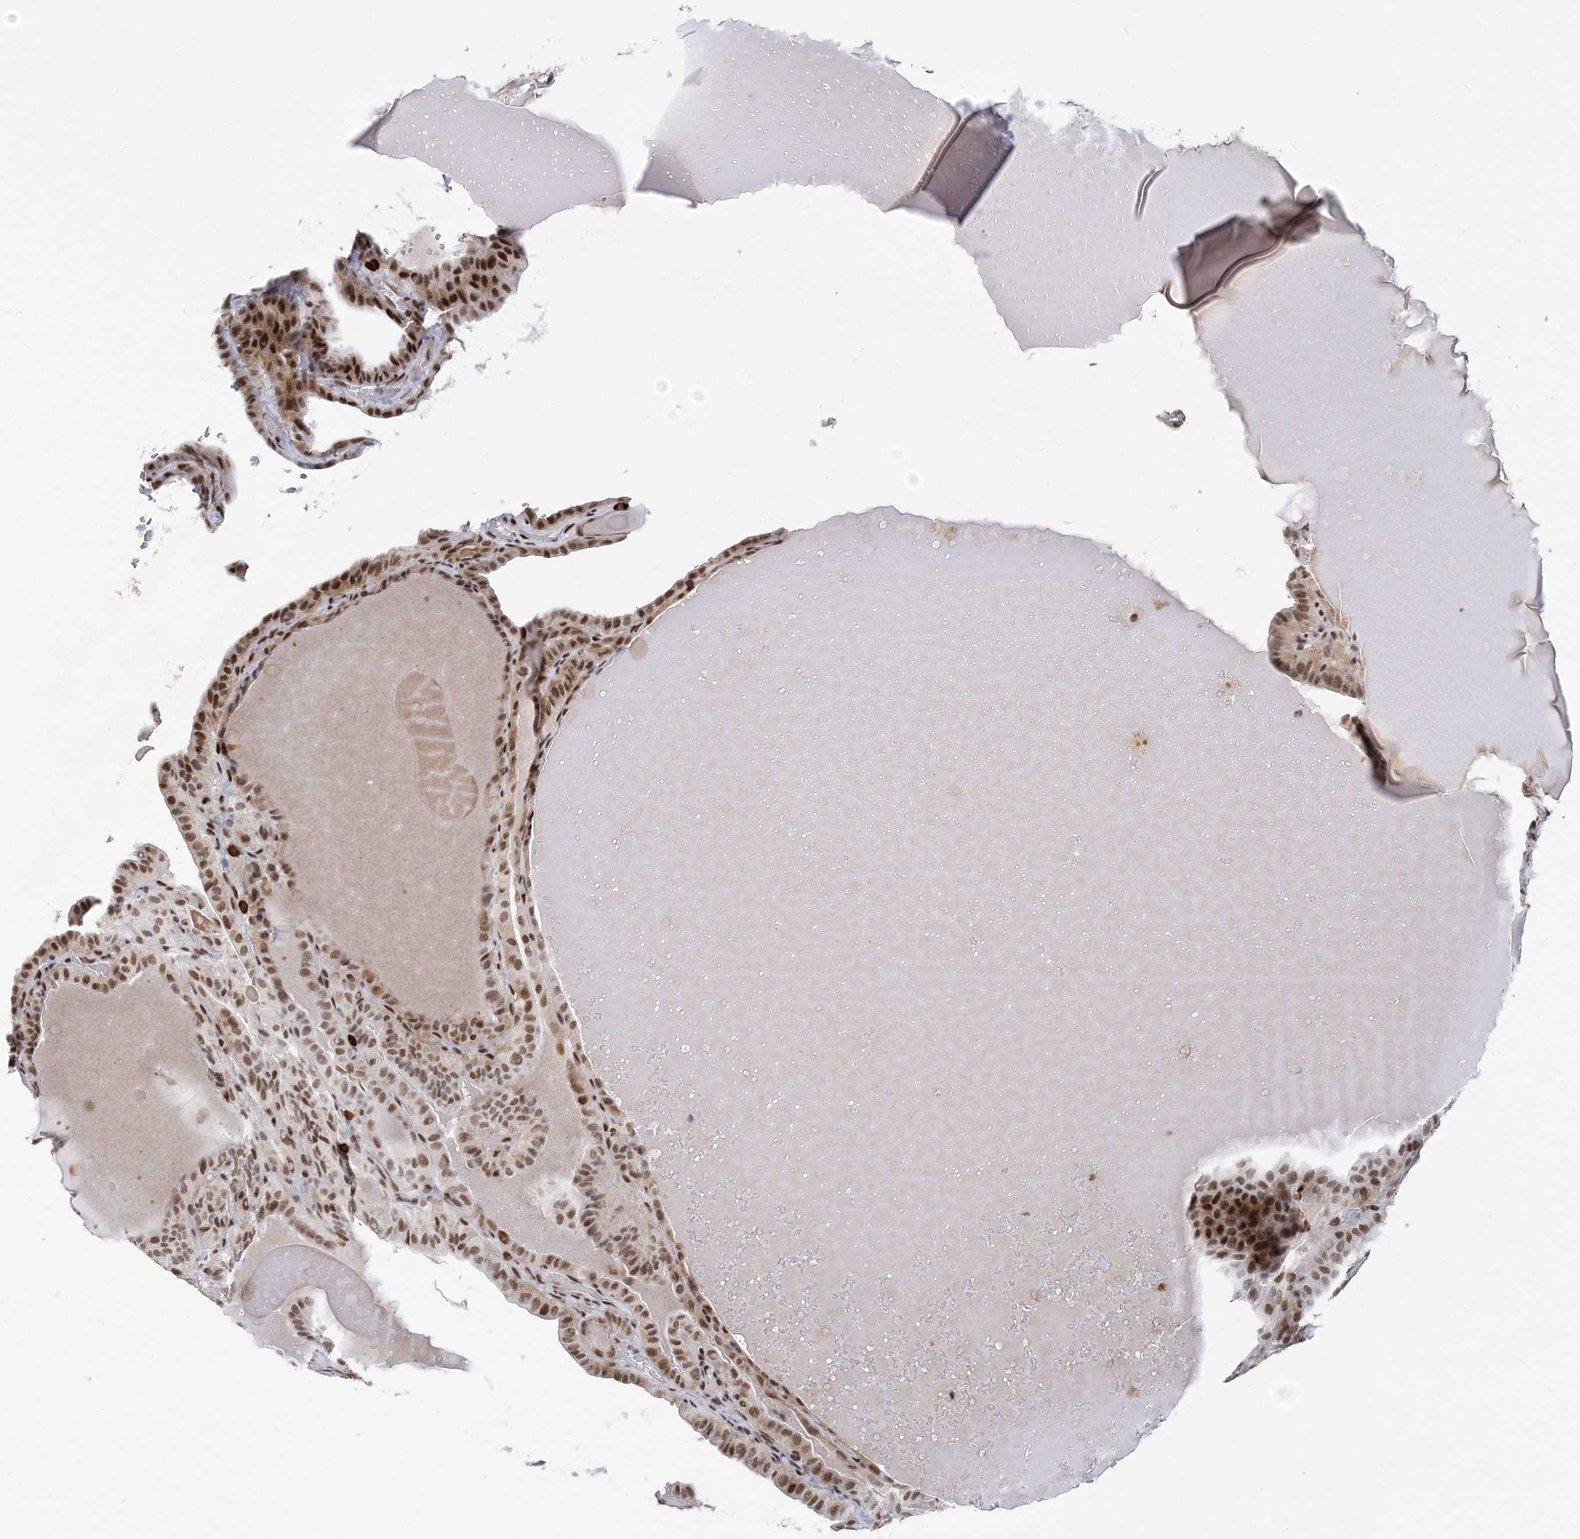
{"staining": {"intensity": "moderate", "quantity": ">75%", "location": "nuclear"}, "tissue": "thyroid cancer", "cell_type": "Tumor cells", "image_type": "cancer", "snomed": [{"axis": "morphology", "description": "Papillary adenocarcinoma, NOS"}, {"axis": "topography", "description": "Thyroid gland"}], "caption": "The photomicrograph displays immunohistochemical staining of thyroid papillary adenocarcinoma. There is moderate nuclear positivity is appreciated in about >75% of tumor cells.", "gene": "ZBTB7A", "patient": {"sex": "male", "age": 77}}